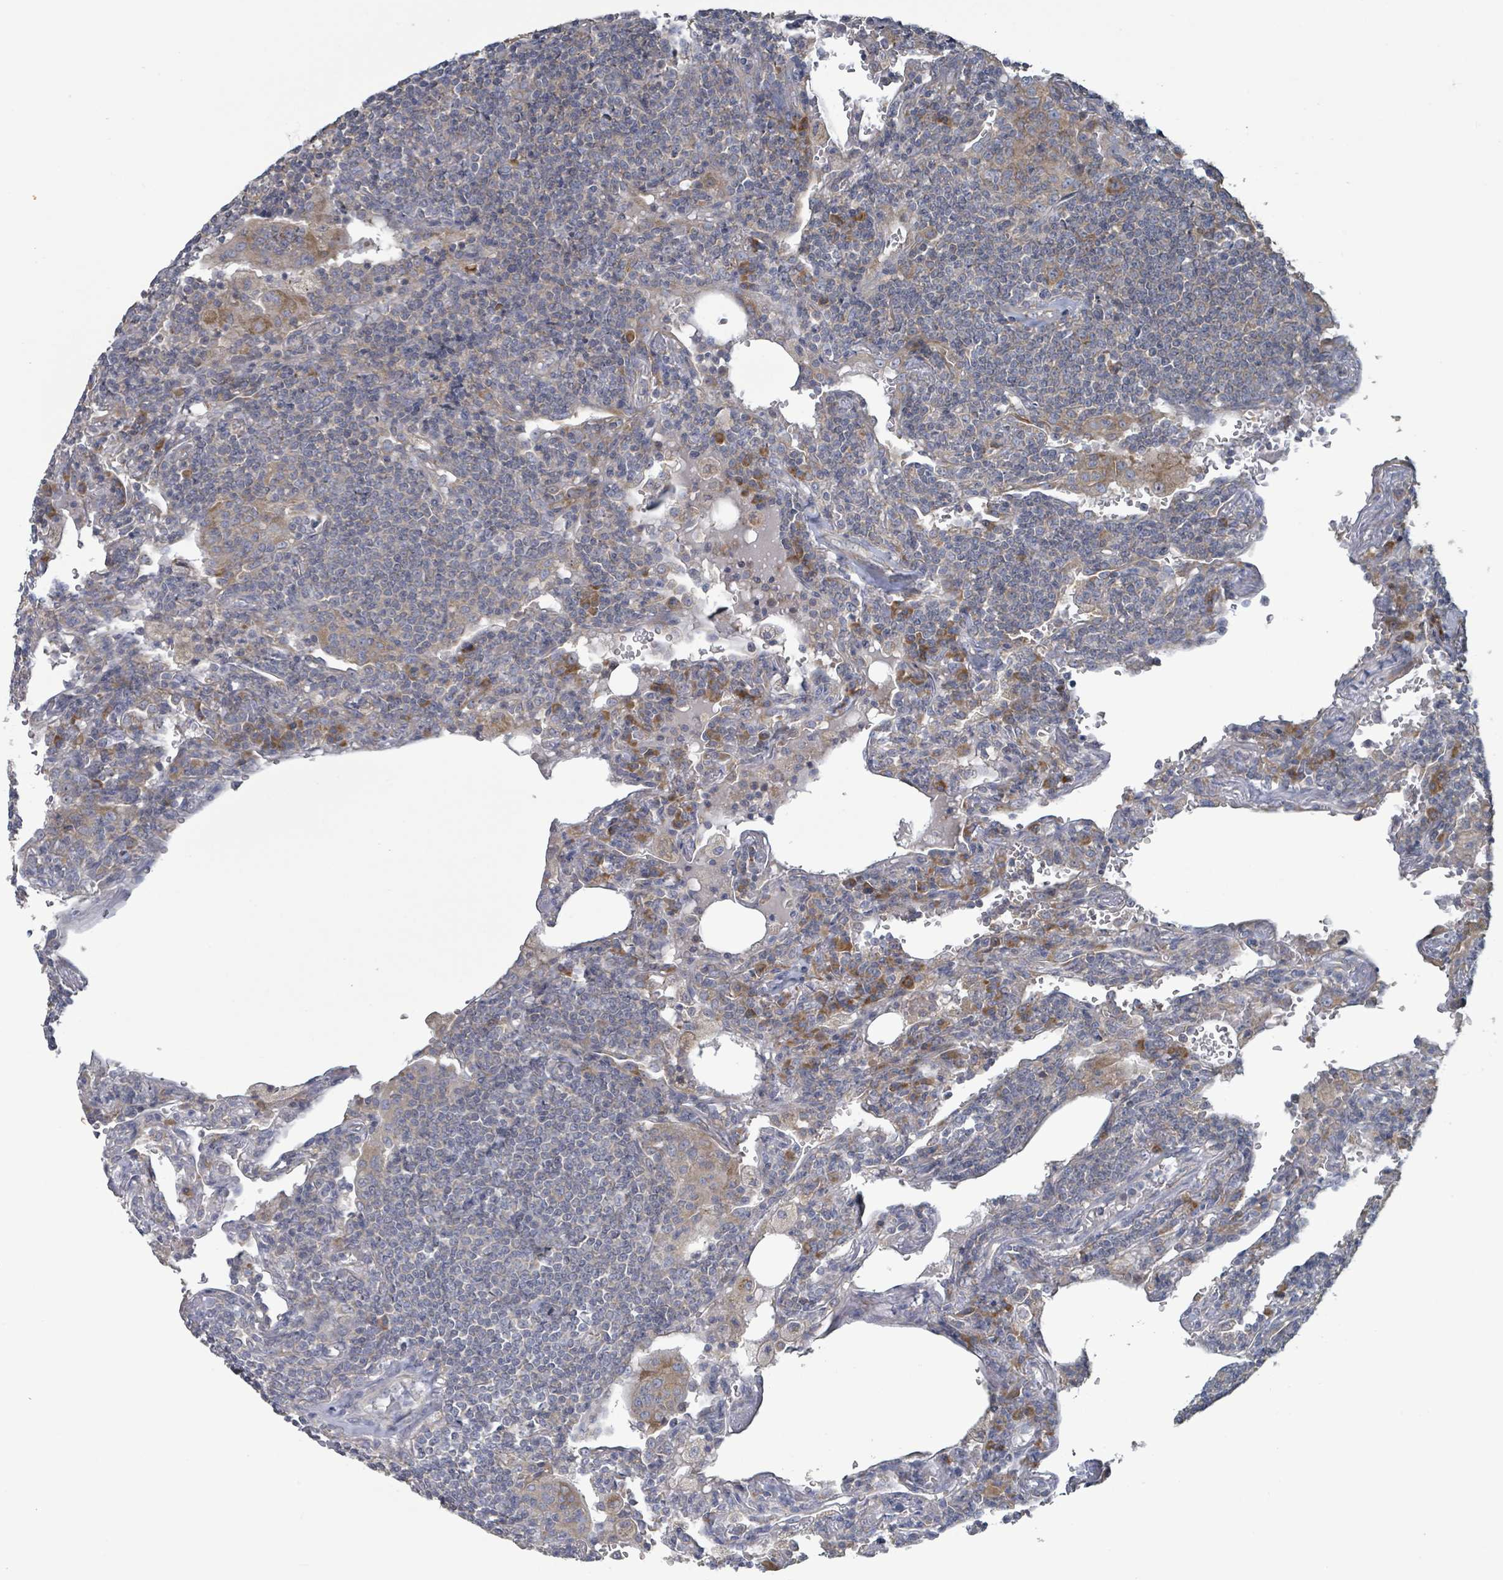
{"staining": {"intensity": "negative", "quantity": "none", "location": "none"}, "tissue": "lymphoma", "cell_type": "Tumor cells", "image_type": "cancer", "snomed": [{"axis": "morphology", "description": "Malignant lymphoma, non-Hodgkin's type, Low grade"}, {"axis": "topography", "description": "Lung"}], "caption": "Histopathology image shows no protein positivity in tumor cells of lymphoma tissue.", "gene": "RPL32", "patient": {"sex": "female", "age": 71}}